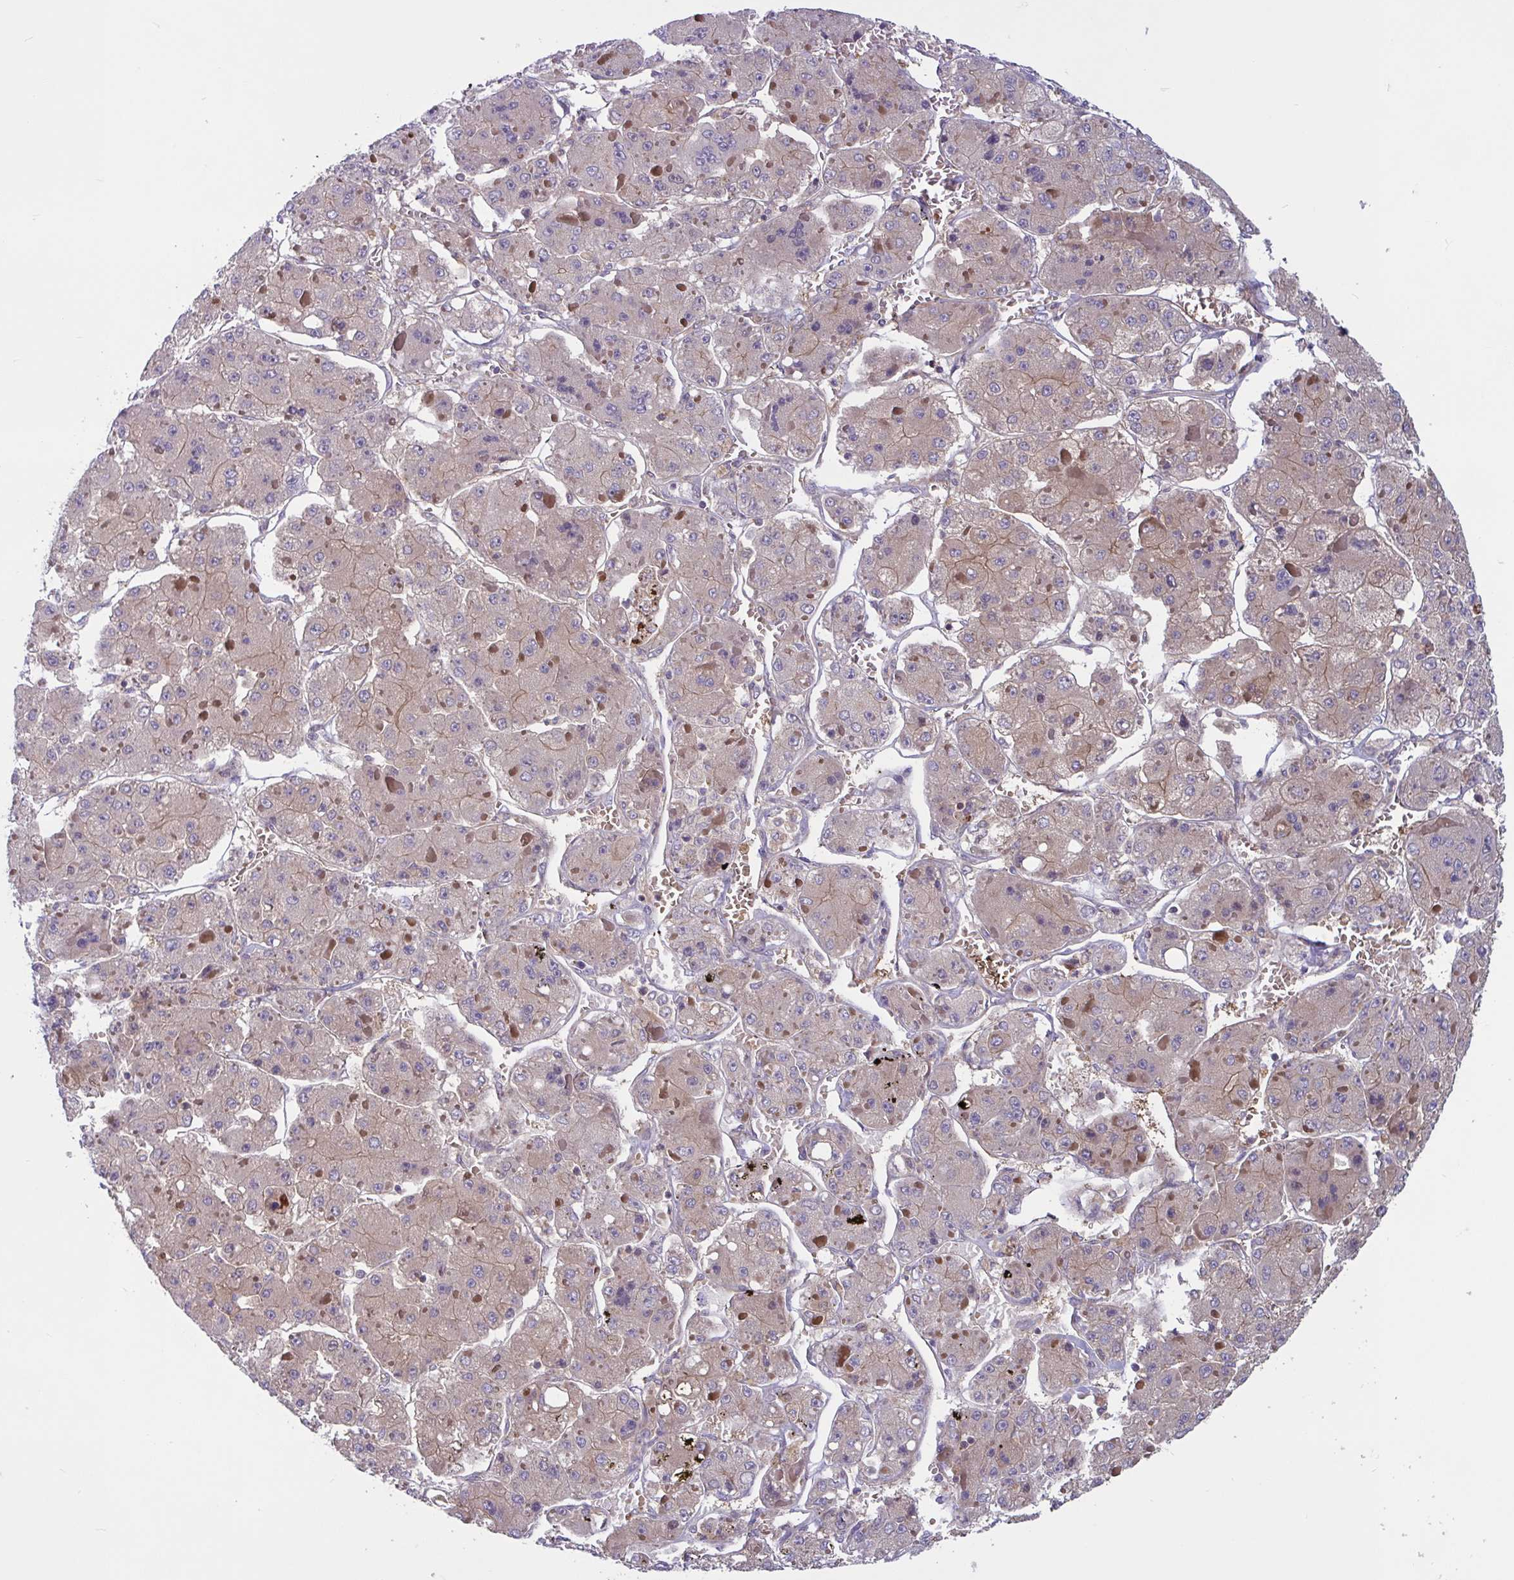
{"staining": {"intensity": "weak", "quantity": "<25%", "location": "cytoplasmic/membranous"}, "tissue": "liver cancer", "cell_type": "Tumor cells", "image_type": "cancer", "snomed": [{"axis": "morphology", "description": "Carcinoma, Hepatocellular, NOS"}, {"axis": "topography", "description": "Liver"}], "caption": "Immunohistochemistry (IHC) histopathology image of liver cancer stained for a protein (brown), which displays no staining in tumor cells.", "gene": "TANK", "patient": {"sex": "female", "age": 73}}